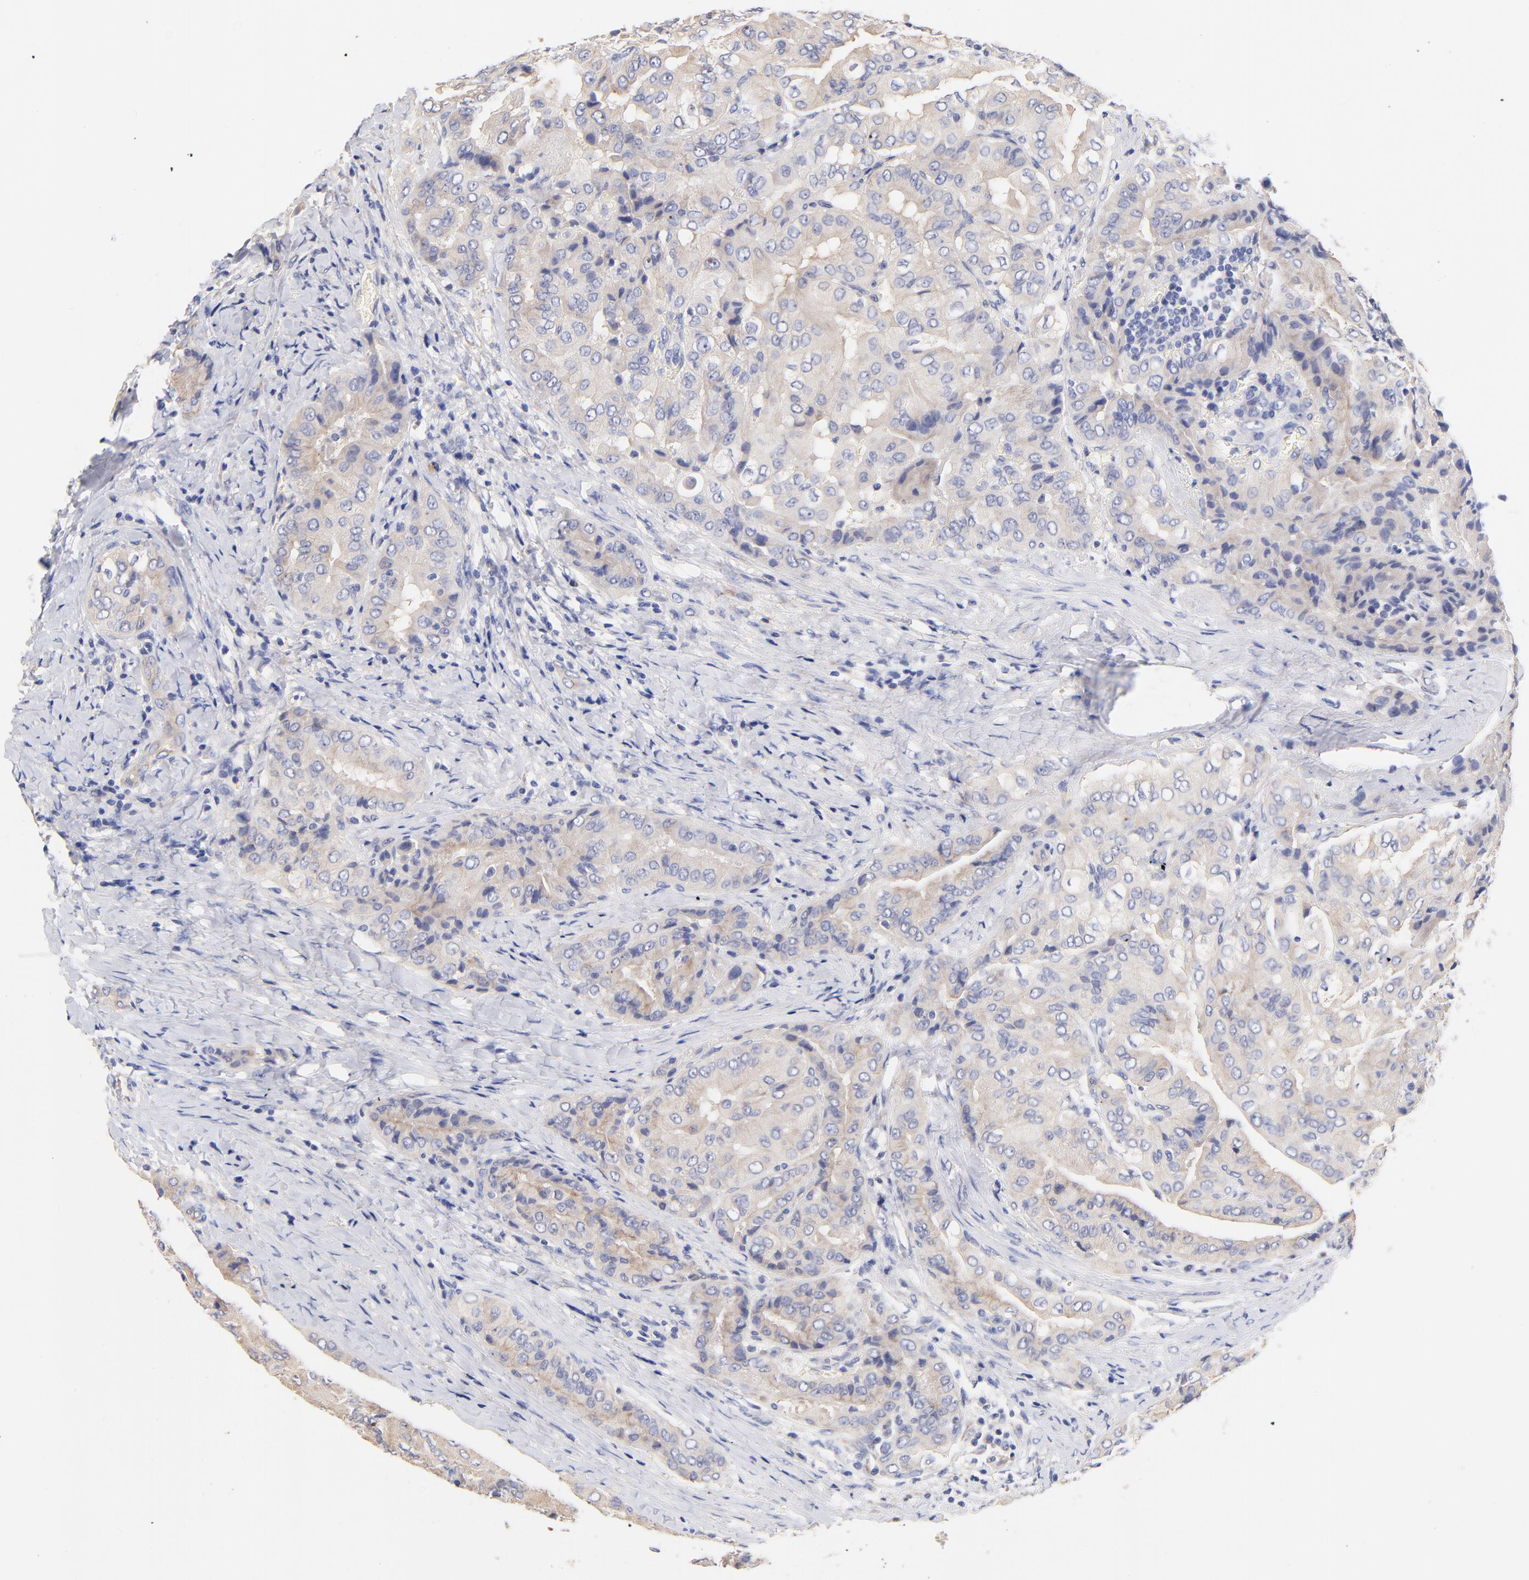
{"staining": {"intensity": "moderate", "quantity": ">75%", "location": "cytoplasmic/membranous"}, "tissue": "thyroid cancer", "cell_type": "Tumor cells", "image_type": "cancer", "snomed": [{"axis": "morphology", "description": "Papillary adenocarcinoma, NOS"}, {"axis": "topography", "description": "Thyroid gland"}], "caption": "Tumor cells show moderate cytoplasmic/membranous staining in about >75% of cells in papillary adenocarcinoma (thyroid).", "gene": "HS3ST1", "patient": {"sex": "female", "age": 71}}